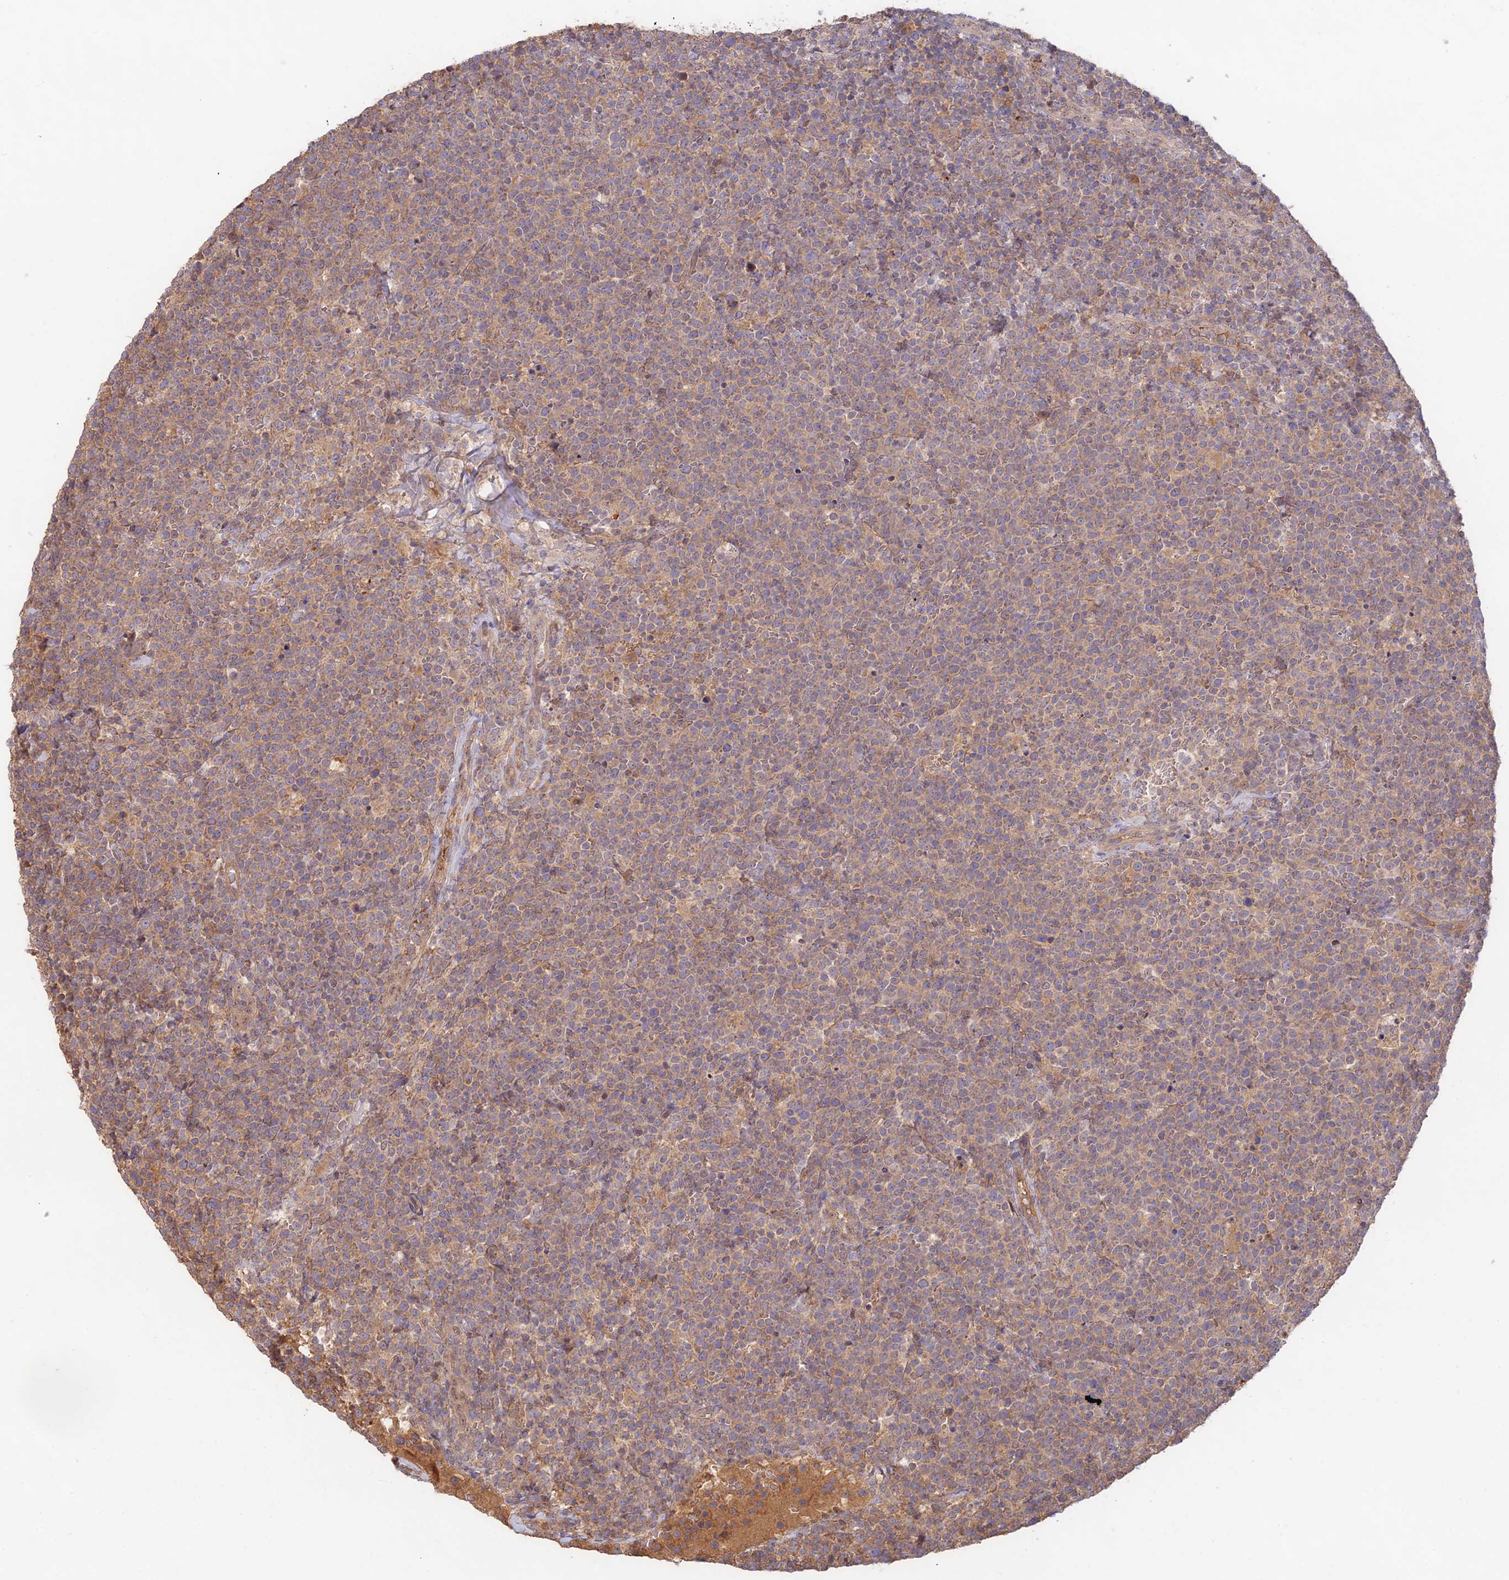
{"staining": {"intensity": "weak", "quantity": ">75%", "location": "cytoplasmic/membranous"}, "tissue": "lymphoma", "cell_type": "Tumor cells", "image_type": "cancer", "snomed": [{"axis": "morphology", "description": "Malignant lymphoma, non-Hodgkin's type, High grade"}, {"axis": "topography", "description": "Lymph node"}], "caption": "Lymphoma stained with a brown dye reveals weak cytoplasmic/membranous positive staining in approximately >75% of tumor cells.", "gene": "CLCF1", "patient": {"sex": "male", "age": 61}}